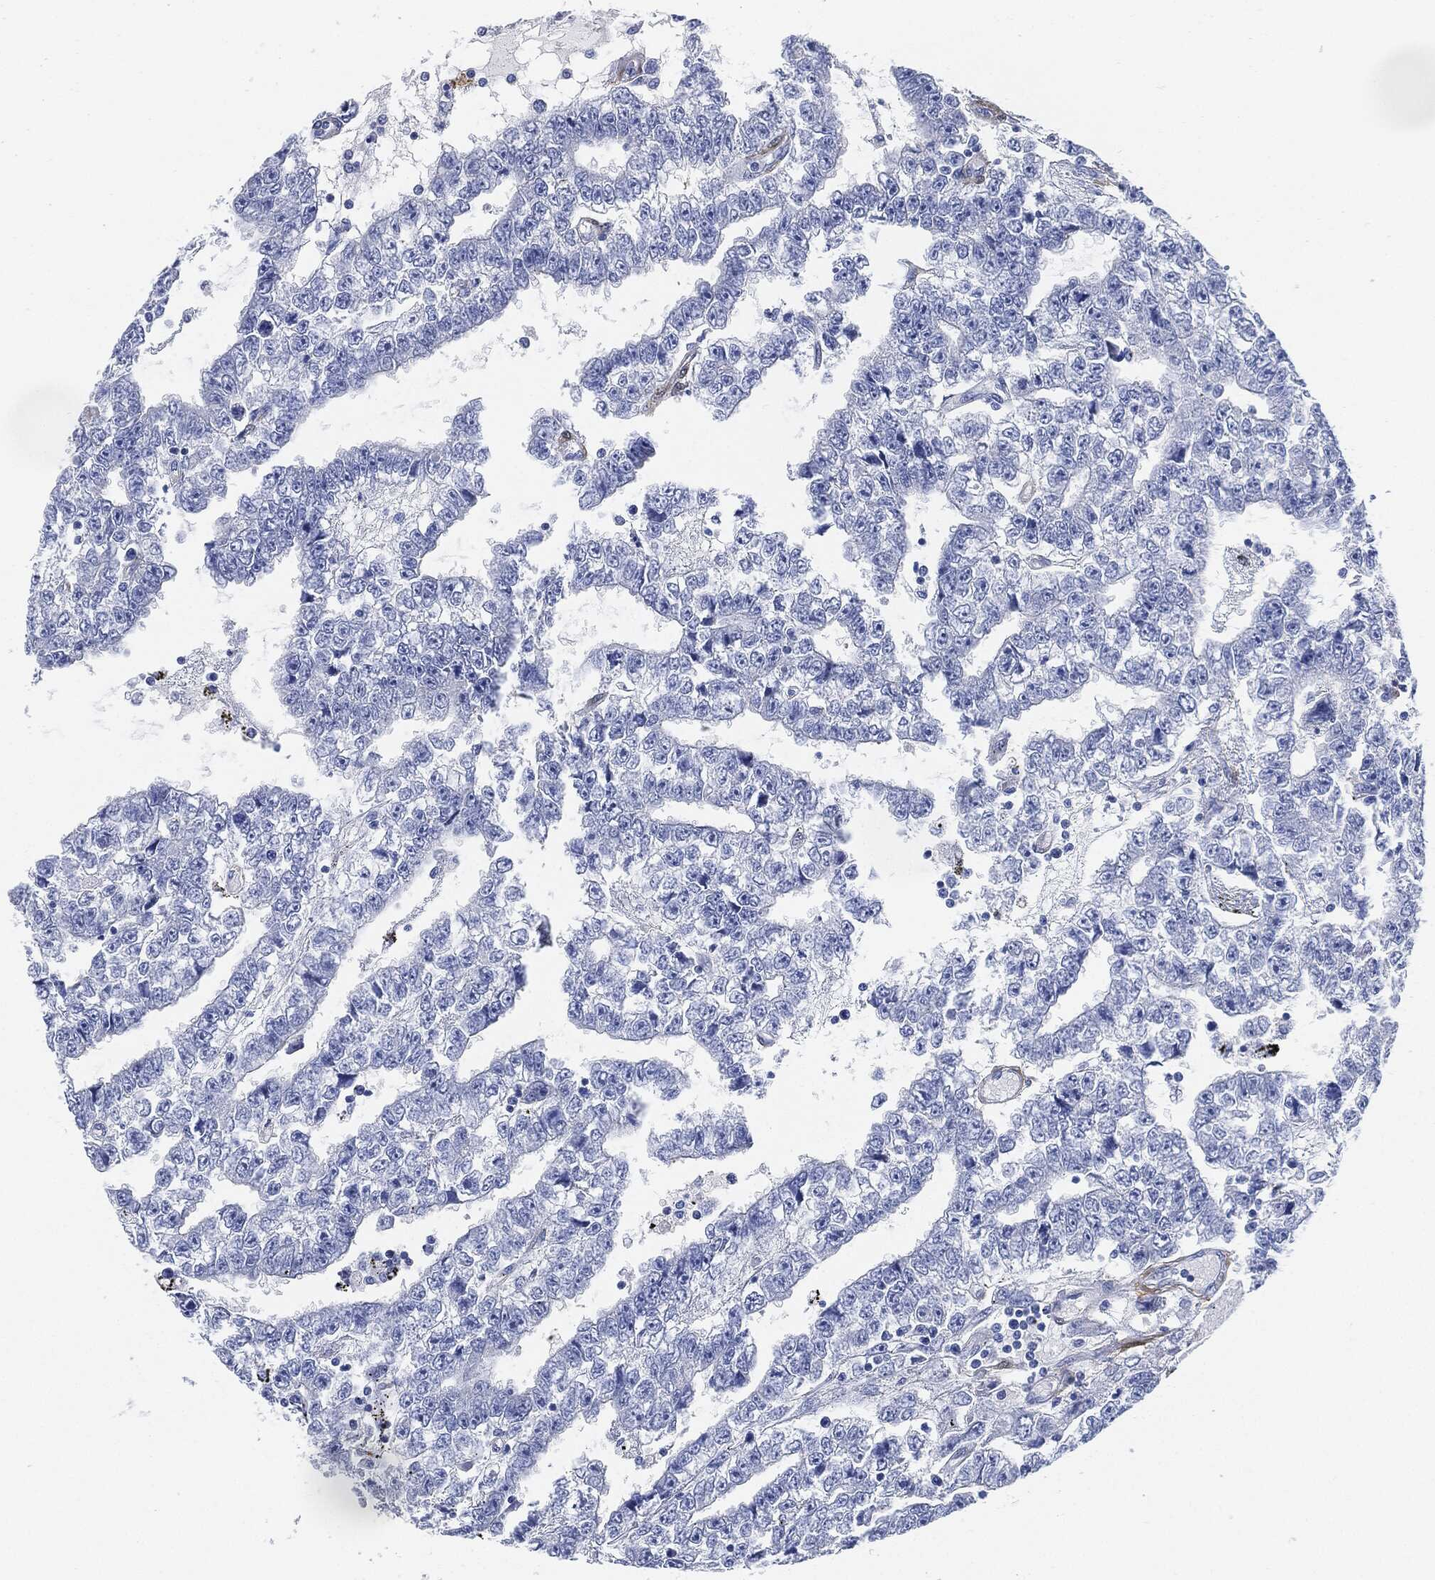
{"staining": {"intensity": "negative", "quantity": "none", "location": "none"}, "tissue": "testis cancer", "cell_type": "Tumor cells", "image_type": "cancer", "snomed": [{"axis": "morphology", "description": "Carcinoma, Embryonal, NOS"}, {"axis": "topography", "description": "Testis"}], "caption": "Photomicrograph shows no significant protein expression in tumor cells of embryonal carcinoma (testis).", "gene": "TAGLN", "patient": {"sex": "male", "age": 25}}